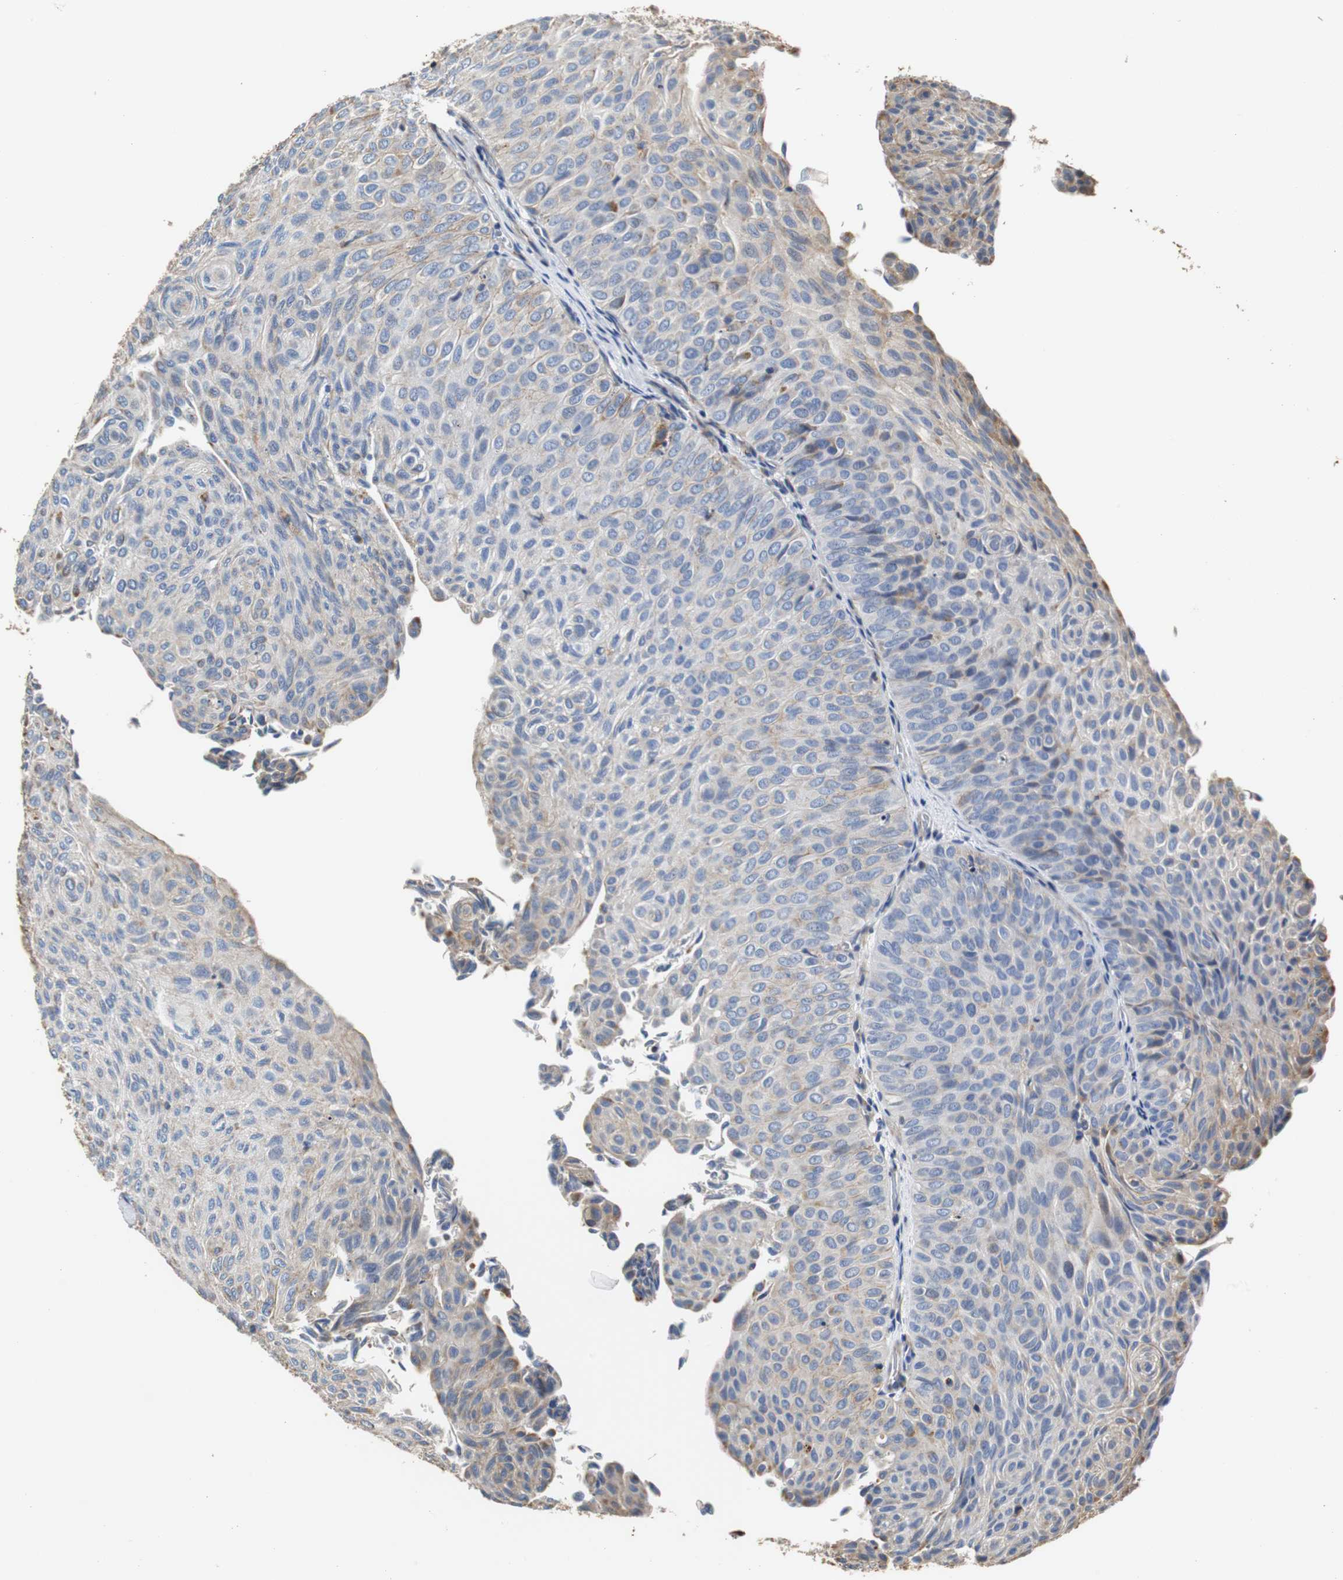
{"staining": {"intensity": "weak", "quantity": "<25%", "location": "cytoplasmic/membranous"}, "tissue": "urothelial cancer", "cell_type": "Tumor cells", "image_type": "cancer", "snomed": [{"axis": "morphology", "description": "Urothelial carcinoma, Low grade"}, {"axis": "topography", "description": "Urinary bladder"}], "caption": "Low-grade urothelial carcinoma was stained to show a protein in brown. There is no significant staining in tumor cells.", "gene": "PCK1", "patient": {"sex": "male", "age": 78}}